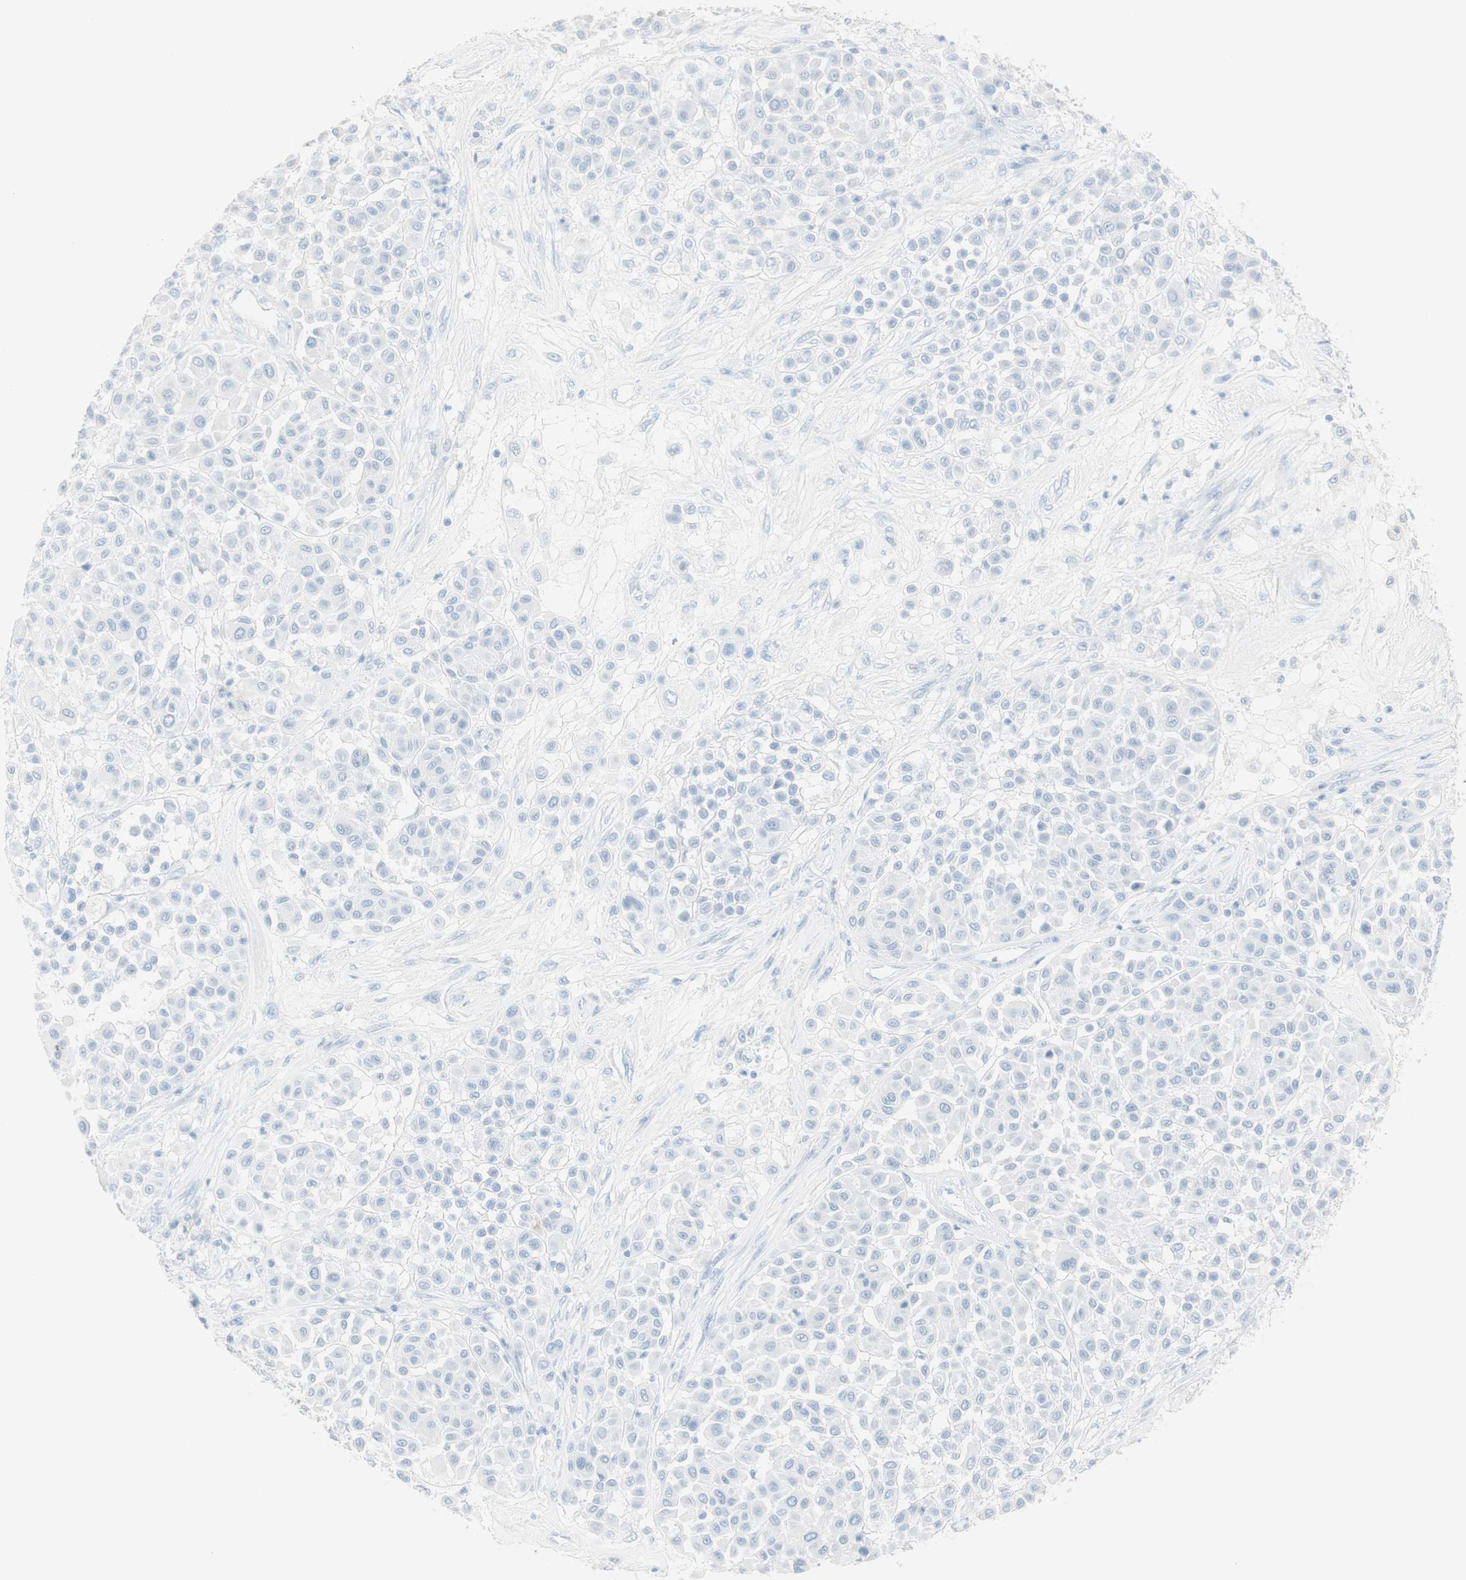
{"staining": {"intensity": "negative", "quantity": "none", "location": "none"}, "tissue": "melanoma", "cell_type": "Tumor cells", "image_type": "cancer", "snomed": [{"axis": "morphology", "description": "Malignant melanoma, Metastatic site"}, {"axis": "topography", "description": "Soft tissue"}], "caption": "Immunohistochemical staining of human melanoma reveals no significant staining in tumor cells.", "gene": "NAPSA", "patient": {"sex": "male", "age": 41}}